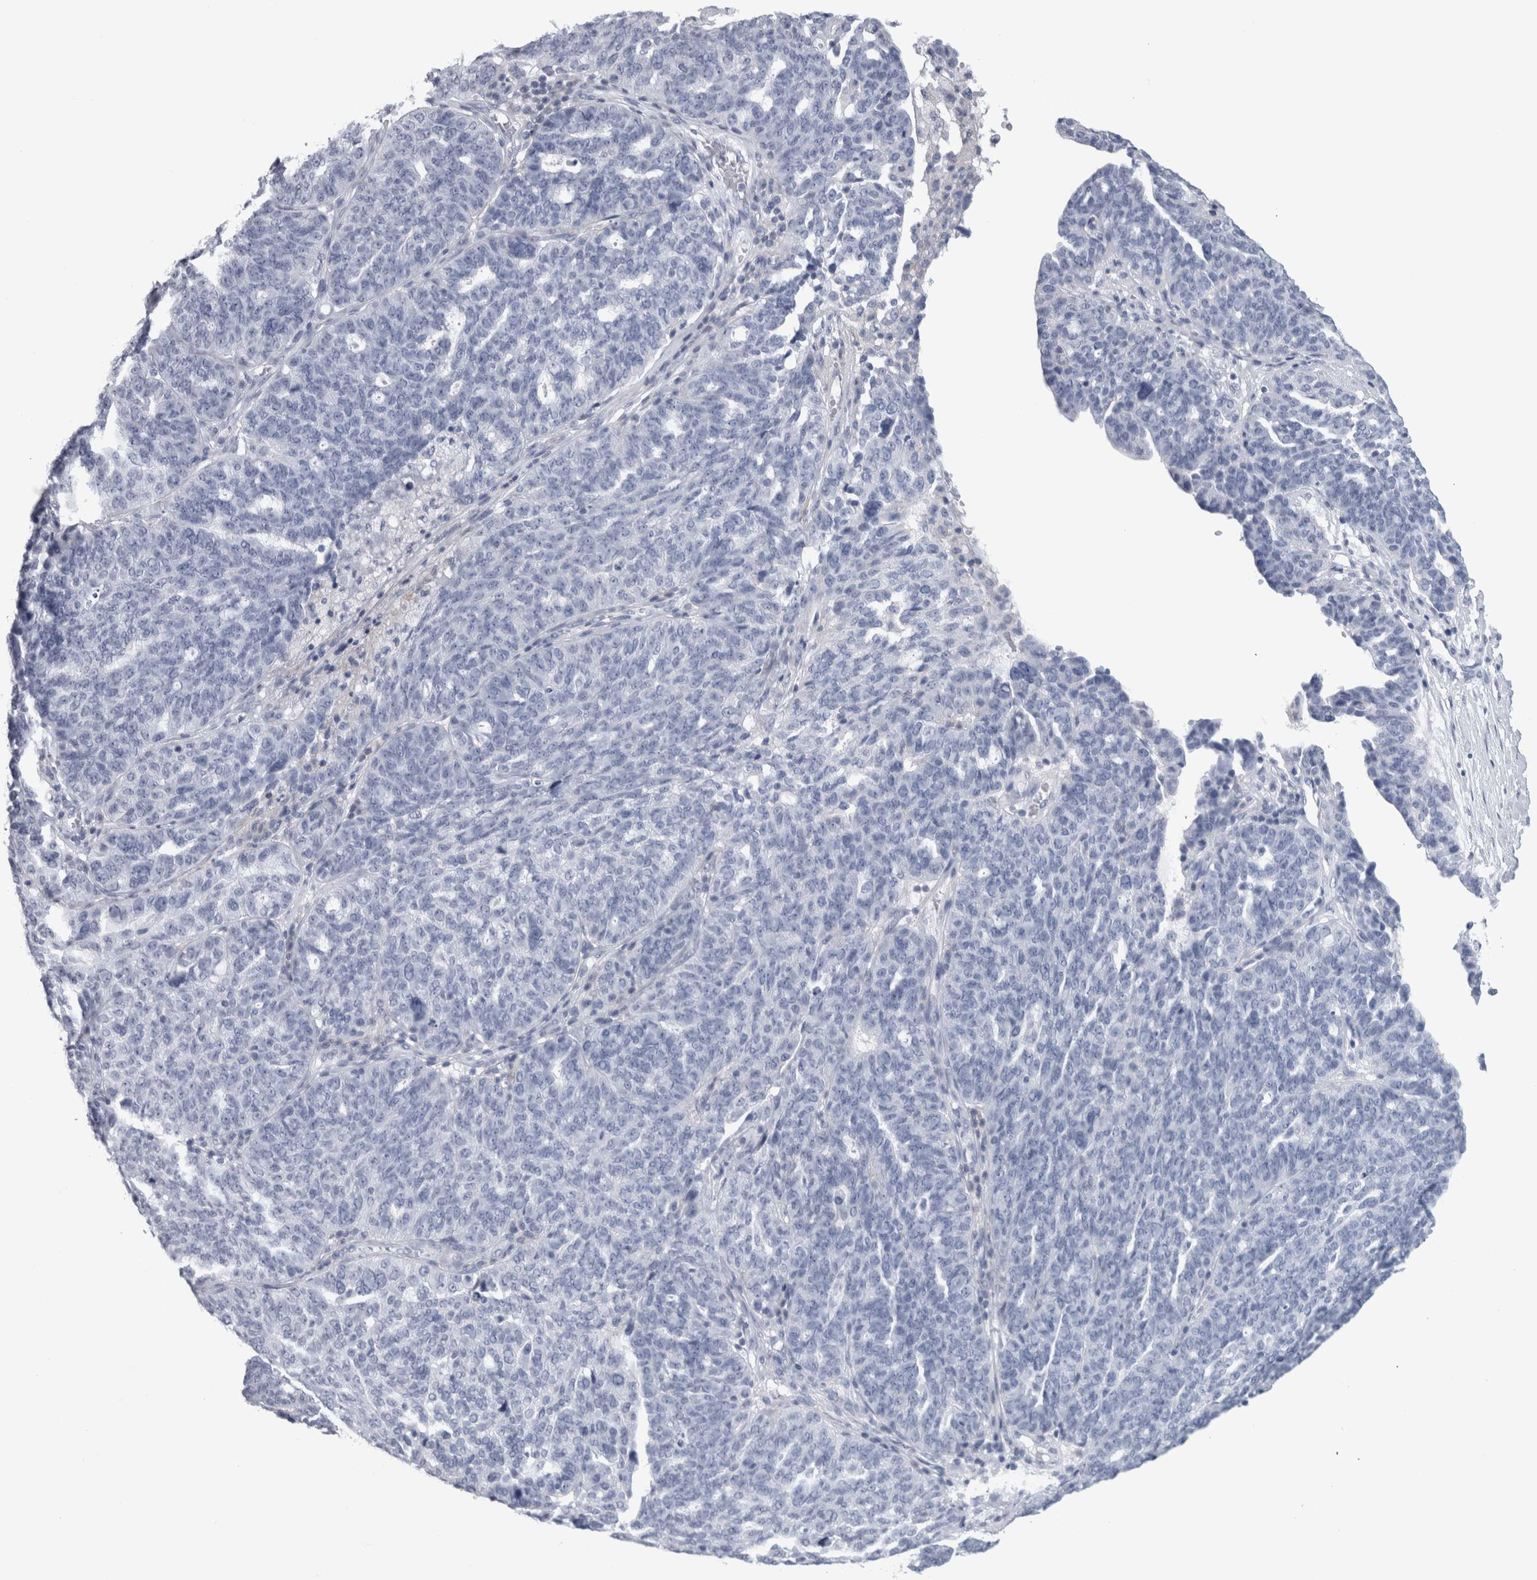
{"staining": {"intensity": "negative", "quantity": "none", "location": "none"}, "tissue": "ovarian cancer", "cell_type": "Tumor cells", "image_type": "cancer", "snomed": [{"axis": "morphology", "description": "Cystadenocarcinoma, serous, NOS"}, {"axis": "topography", "description": "Ovary"}], "caption": "Photomicrograph shows no significant protein expression in tumor cells of ovarian serous cystadenocarcinoma.", "gene": "IL33", "patient": {"sex": "female", "age": 59}}